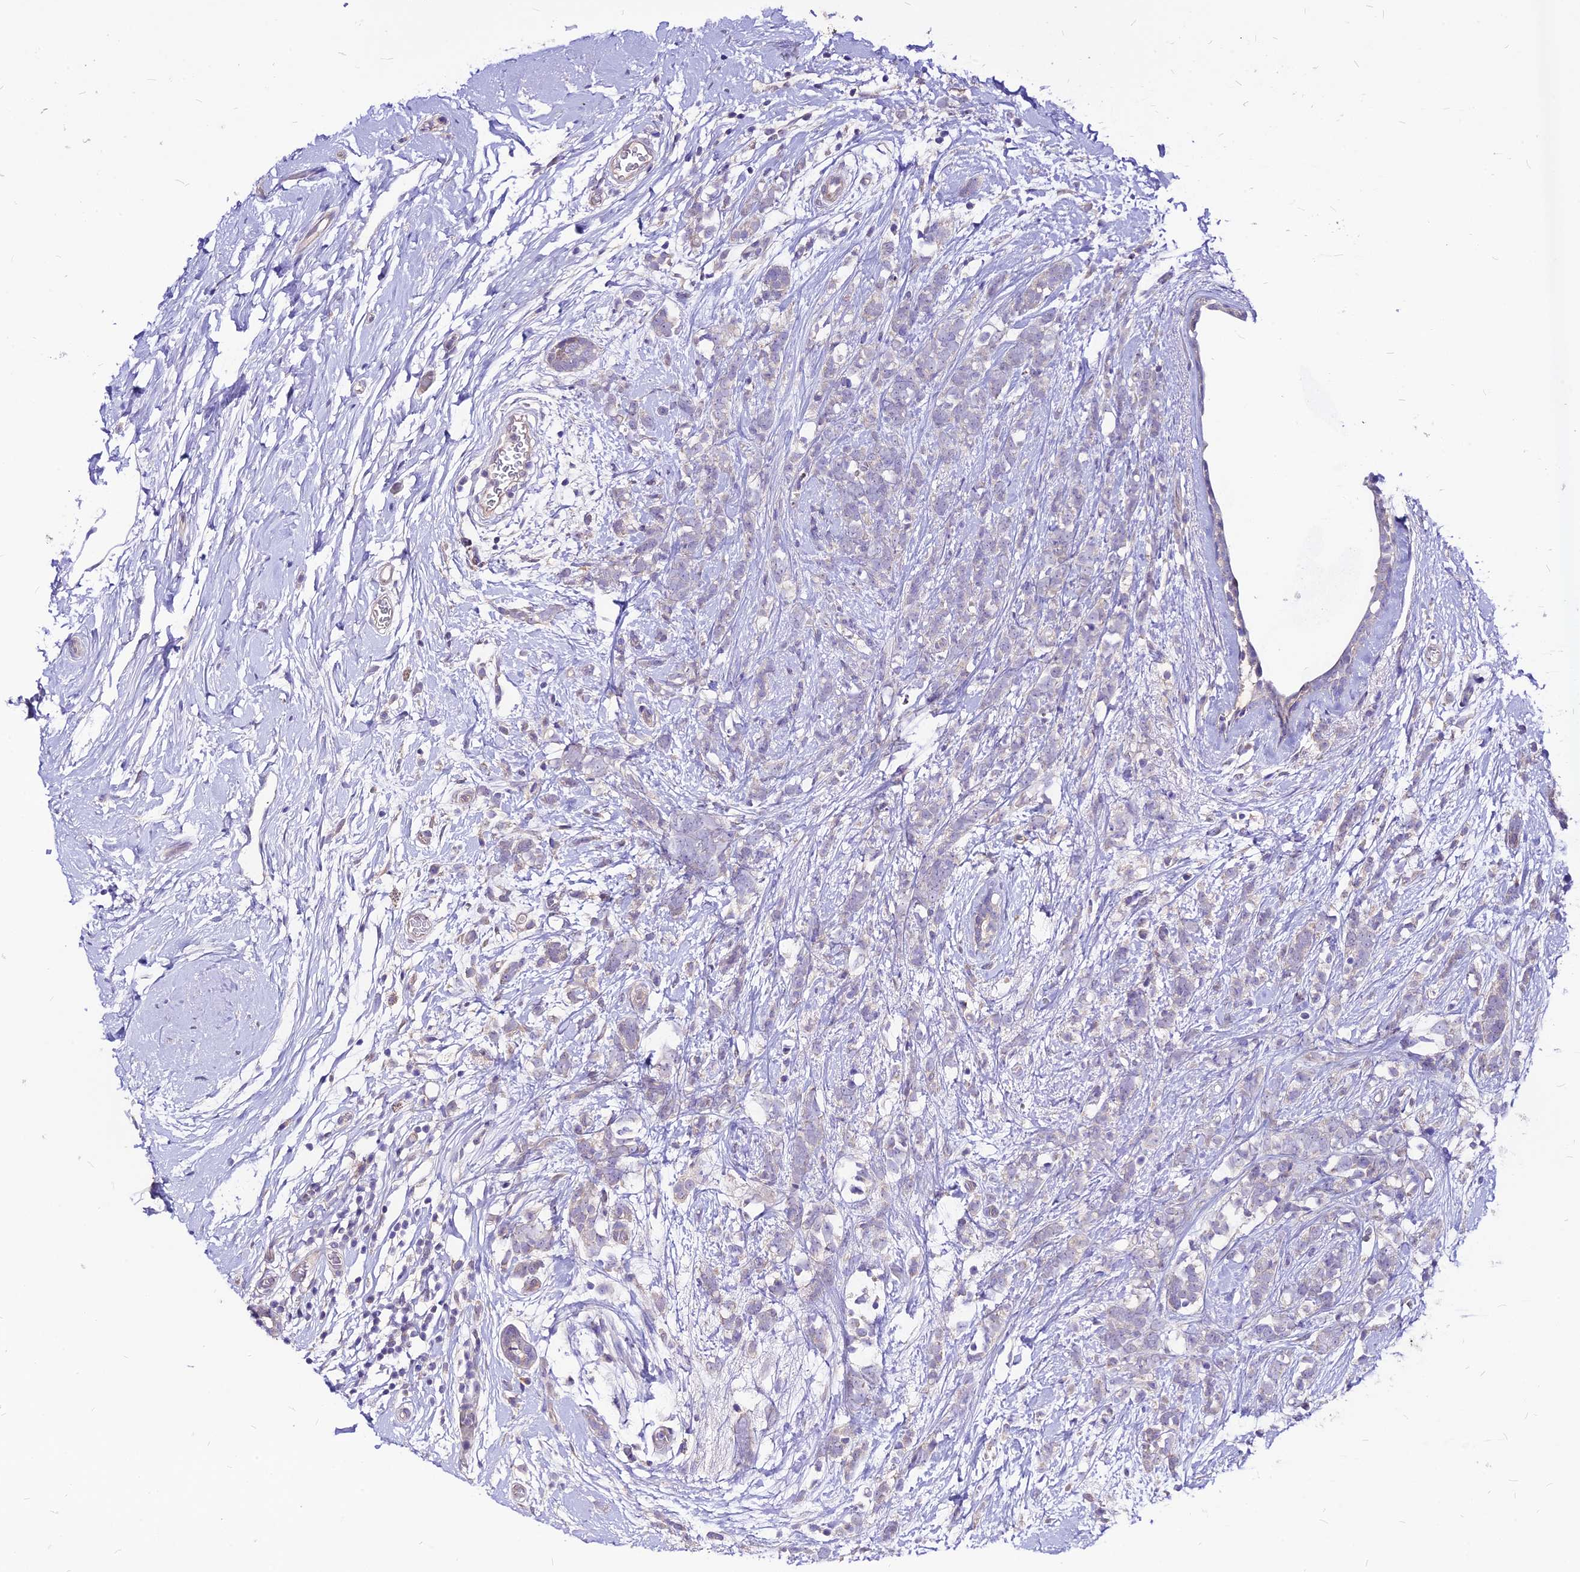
{"staining": {"intensity": "negative", "quantity": "none", "location": "none"}, "tissue": "breast cancer", "cell_type": "Tumor cells", "image_type": "cancer", "snomed": [{"axis": "morphology", "description": "Lobular carcinoma"}, {"axis": "topography", "description": "Breast"}], "caption": "Immunohistochemistry image of neoplastic tissue: human breast cancer stained with DAB (3,3'-diaminobenzidine) demonstrates no significant protein staining in tumor cells.", "gene": "CZIB", "patient": {"sex": "female", "age": 58}}